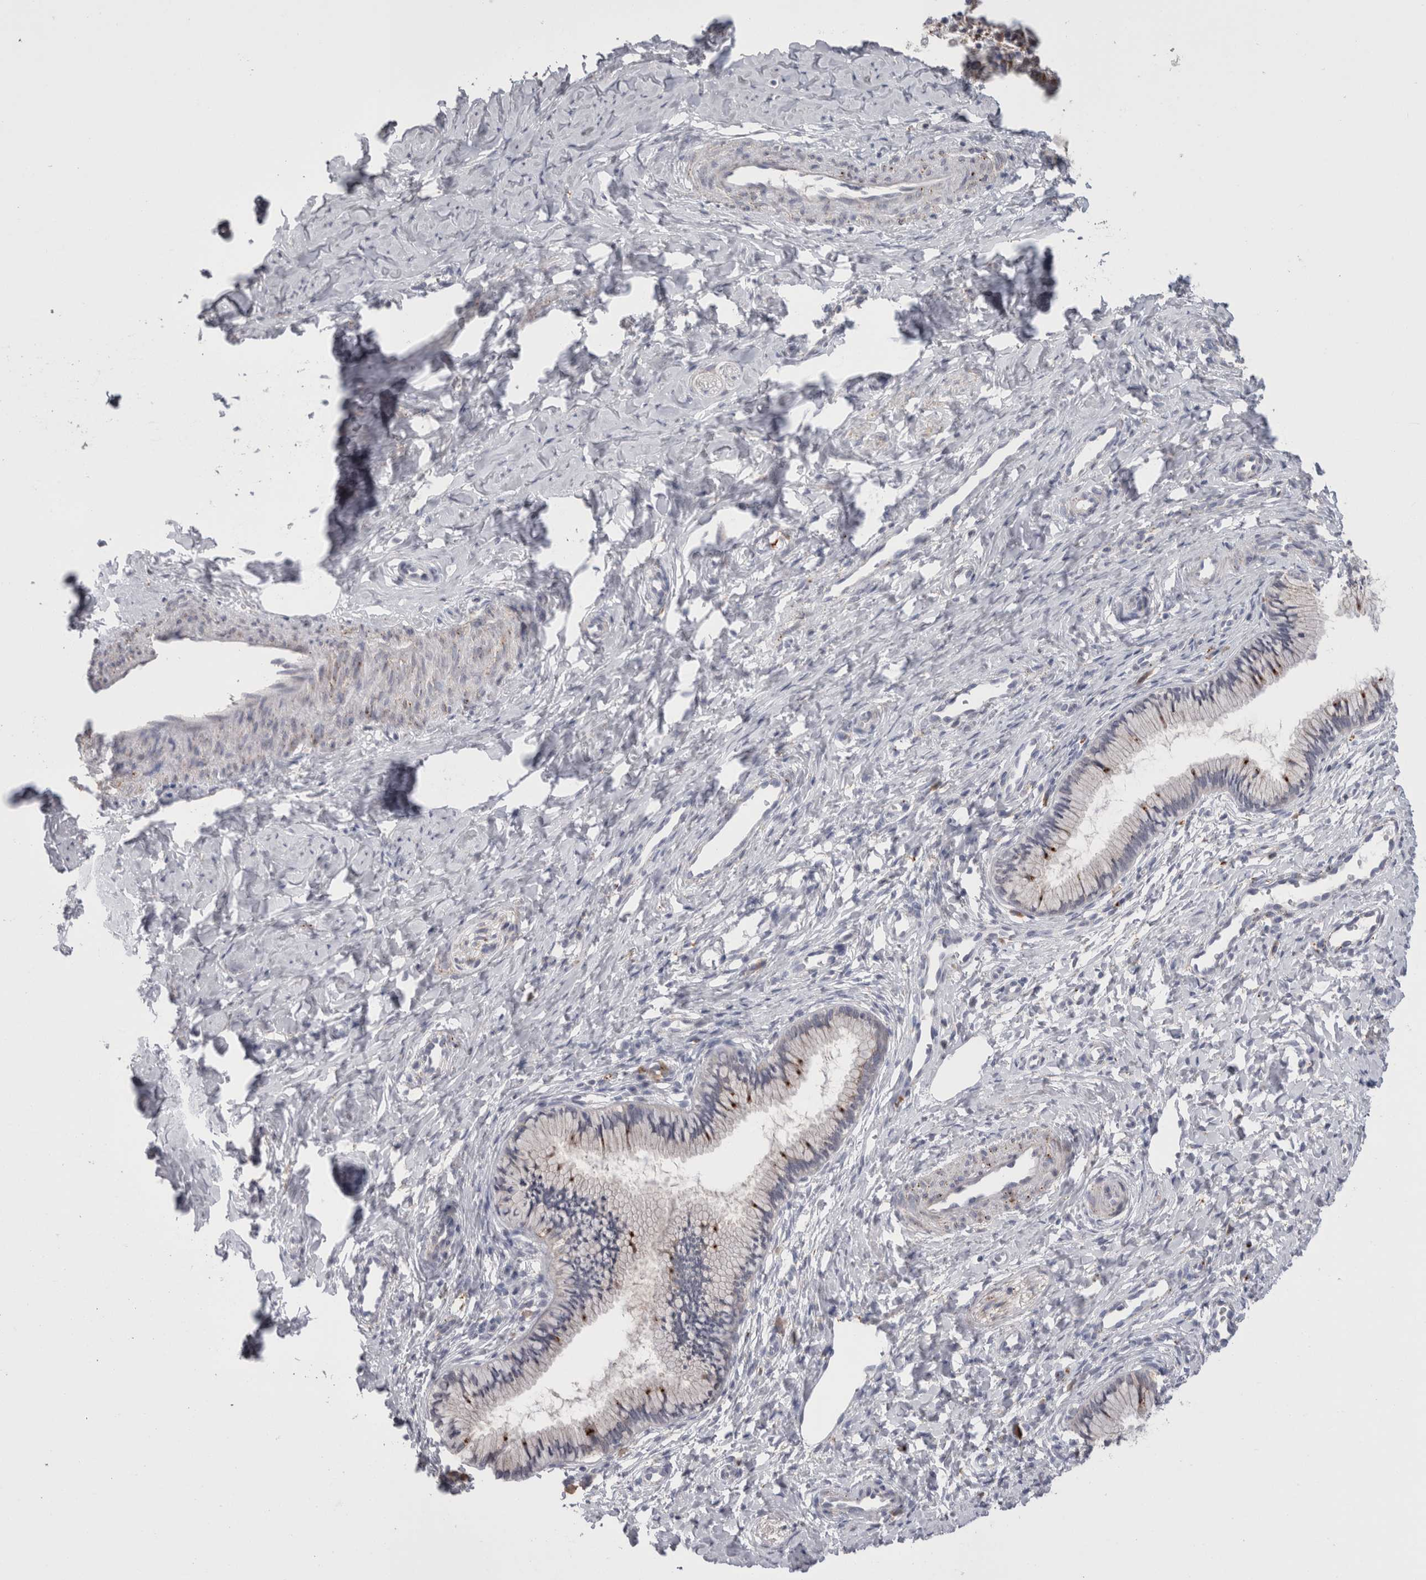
{"staining": {"intensity": "weak", "quantity": "<25%", "location": "cytoplasmic/membranous"}, "tissue": "cervix", "cell_type": "Glandular cells", "image_type": "normal", "snomed": [{"axis": "morphology", "description": "Normal tissue, NOS"}, {"axis": "topography", "description": "Cervix"}], "caption": "Immunohistochemistry (IHC) histopathology image of unremarkable cervix stained for a protein (brown), which shows no positivity in glandular cells. (Immunohistochemistry (IHC), brightfield microscopy, high magnification).", "gene": "EPDR1", "patient": {"sex": "female", "age": 27}}